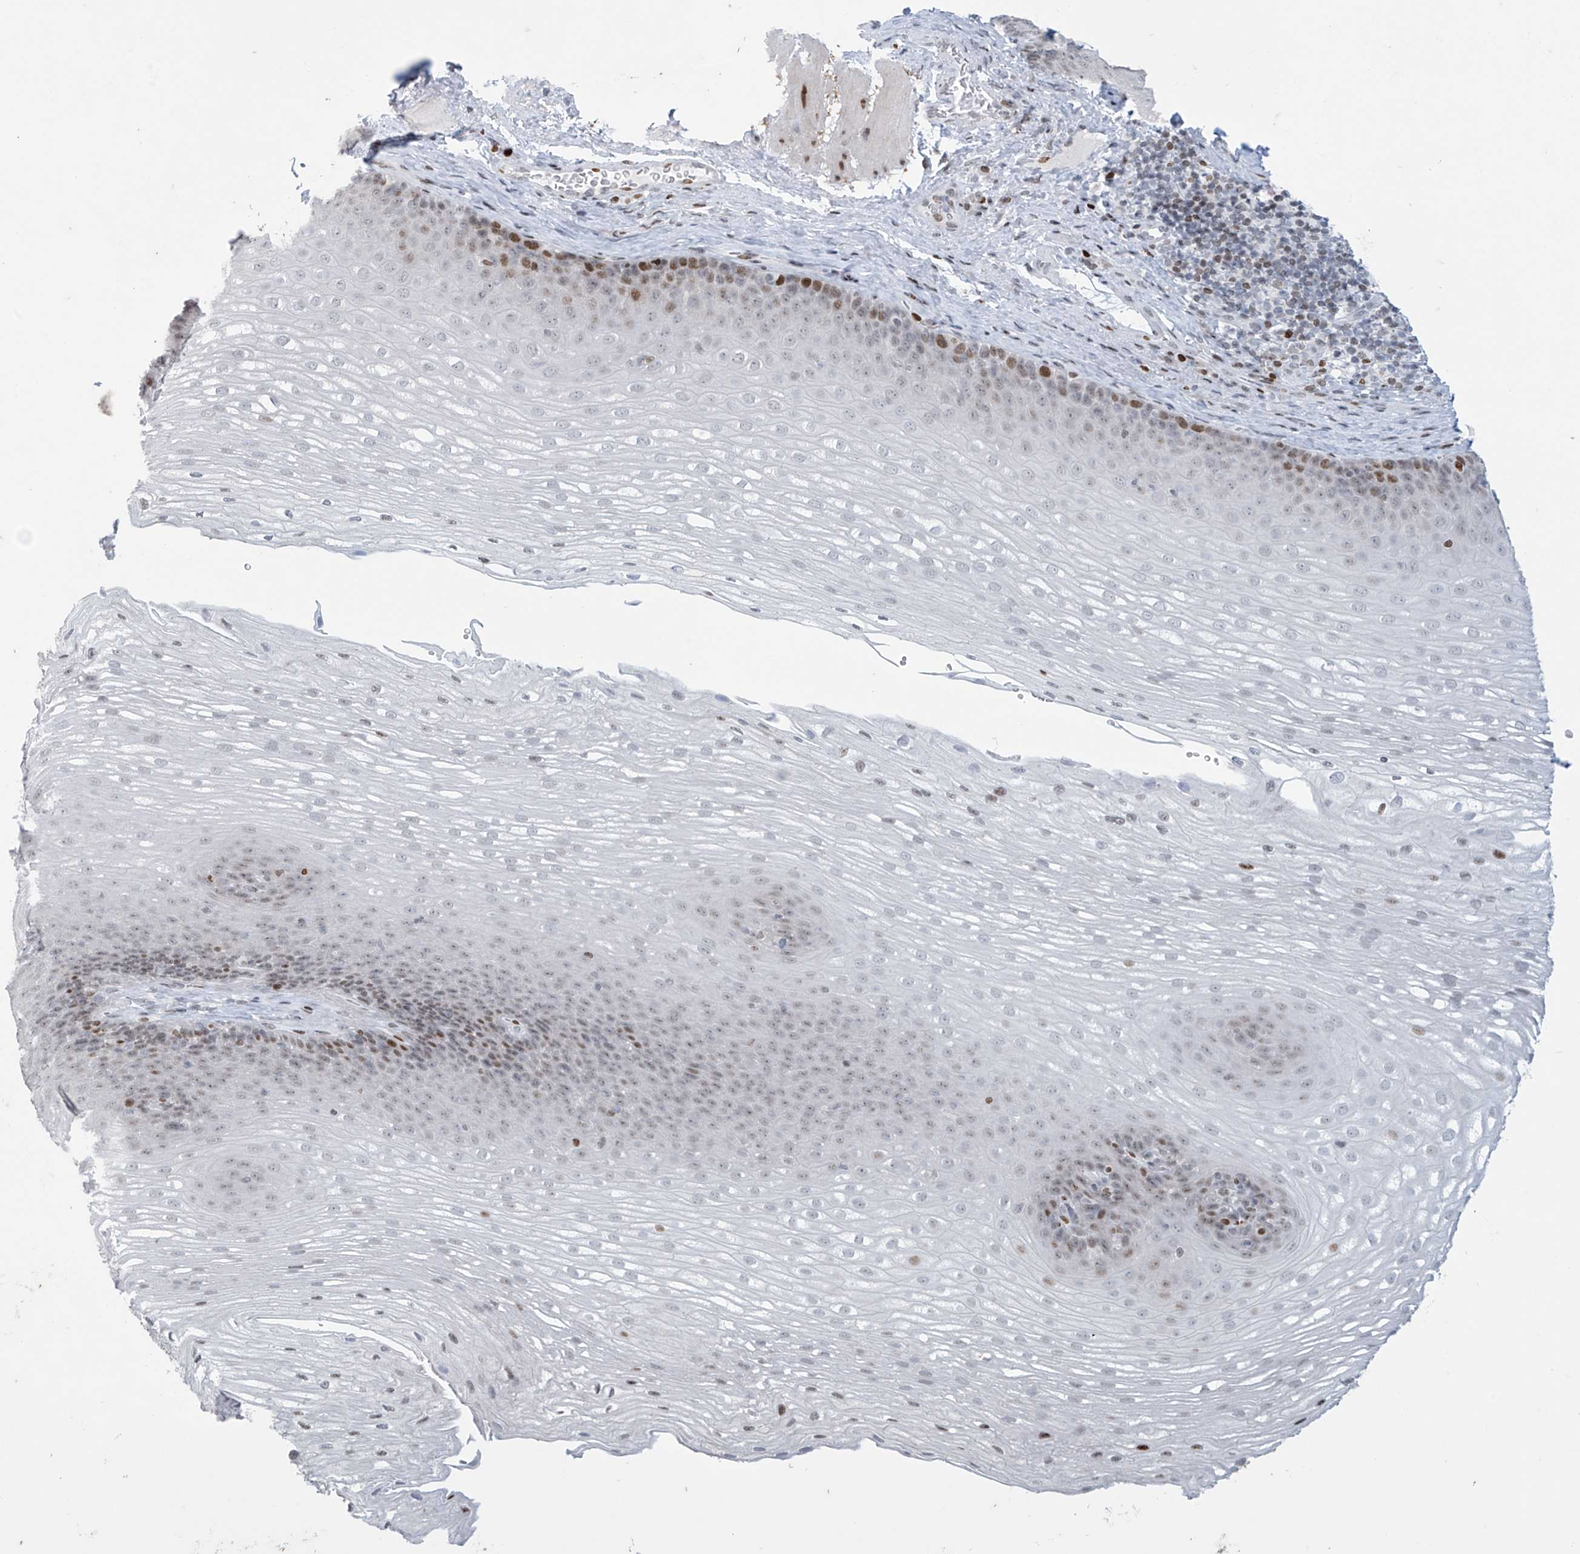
{"staining": {"intensity": "moderate", "quantity": "<25%", "location": "nuclear"}, "tissue": "esophagus", "cell_type": "Squamous epithelial cells", "image_type": "normal", "snomed": [{"axis": "morphology", "description": "Normal tissue, NOS"}, {"axis": "topography", "description": "Esophagus"}], "caption": "Esophagus stained with DAB (3,3'-diaminobenzidine) immunohistochemistry (IHC) reveals low levels of moderate nuclear positivity in approximately <25% of squamous epithelial cells. (IHC, brightfield microscopy, high magnification).", "gene": "RFX7", "patient": {"sex": "female", "age": 66}}